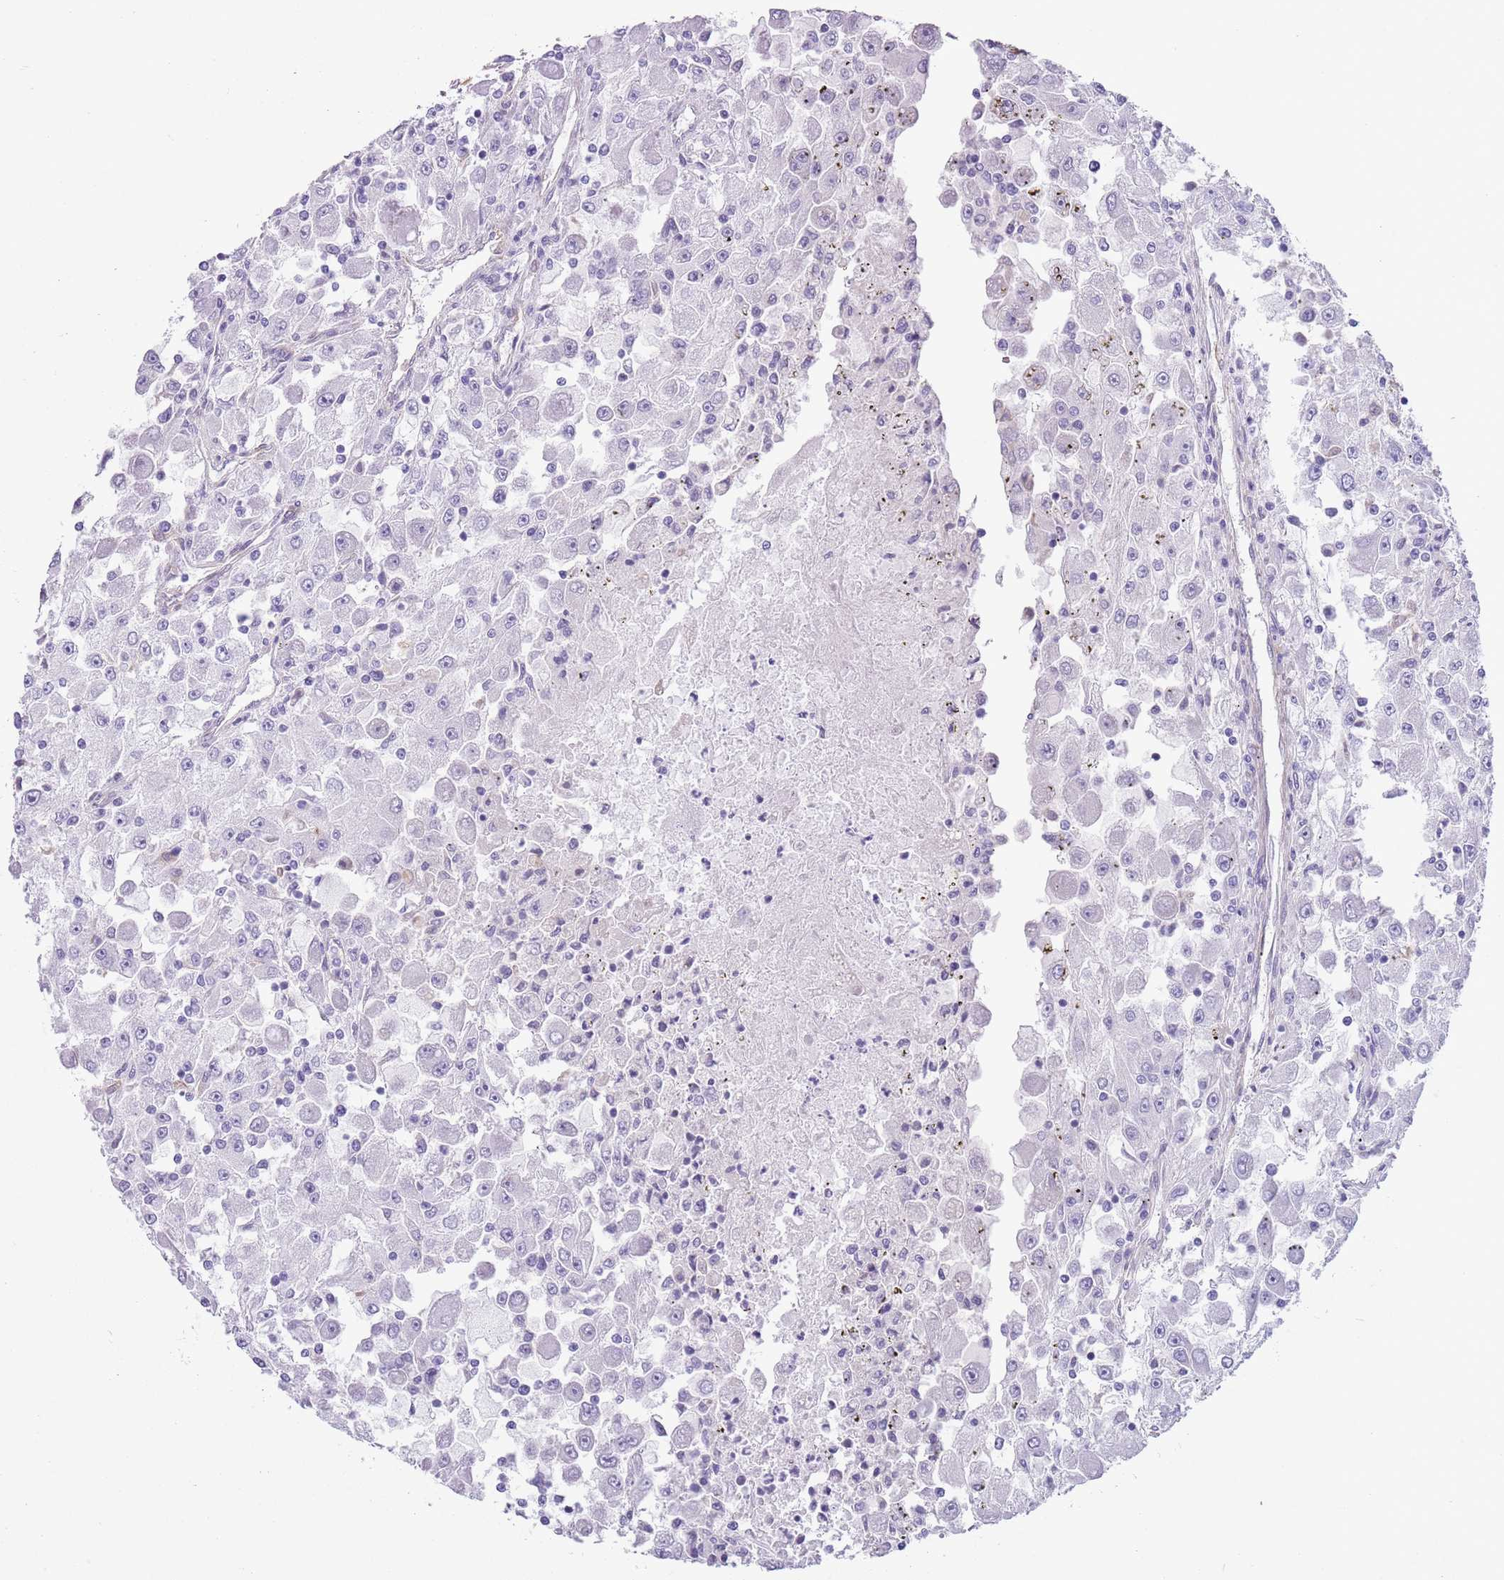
{"staining": {"intensity": "negative", "quantity": "none", "location": "none"}, "tissue": "renal cancer", "cell_type": "Tumor cells", "image_type": "cancer", "snomed": [{"axis": "morphology", "description": "Adenocarcinoma, NOS"}, {"axis": "topography", "description": "Kidney"}], "caption": "IHC histopathology image of neoplastic tissue: human renal adenocarcinoma stained with DAB (3,3'-diaminobenzidine) displays no significant protein positivity in tumor cells.", "gene": "RBP3", "patient": {"sex": "female", "age": 67}}